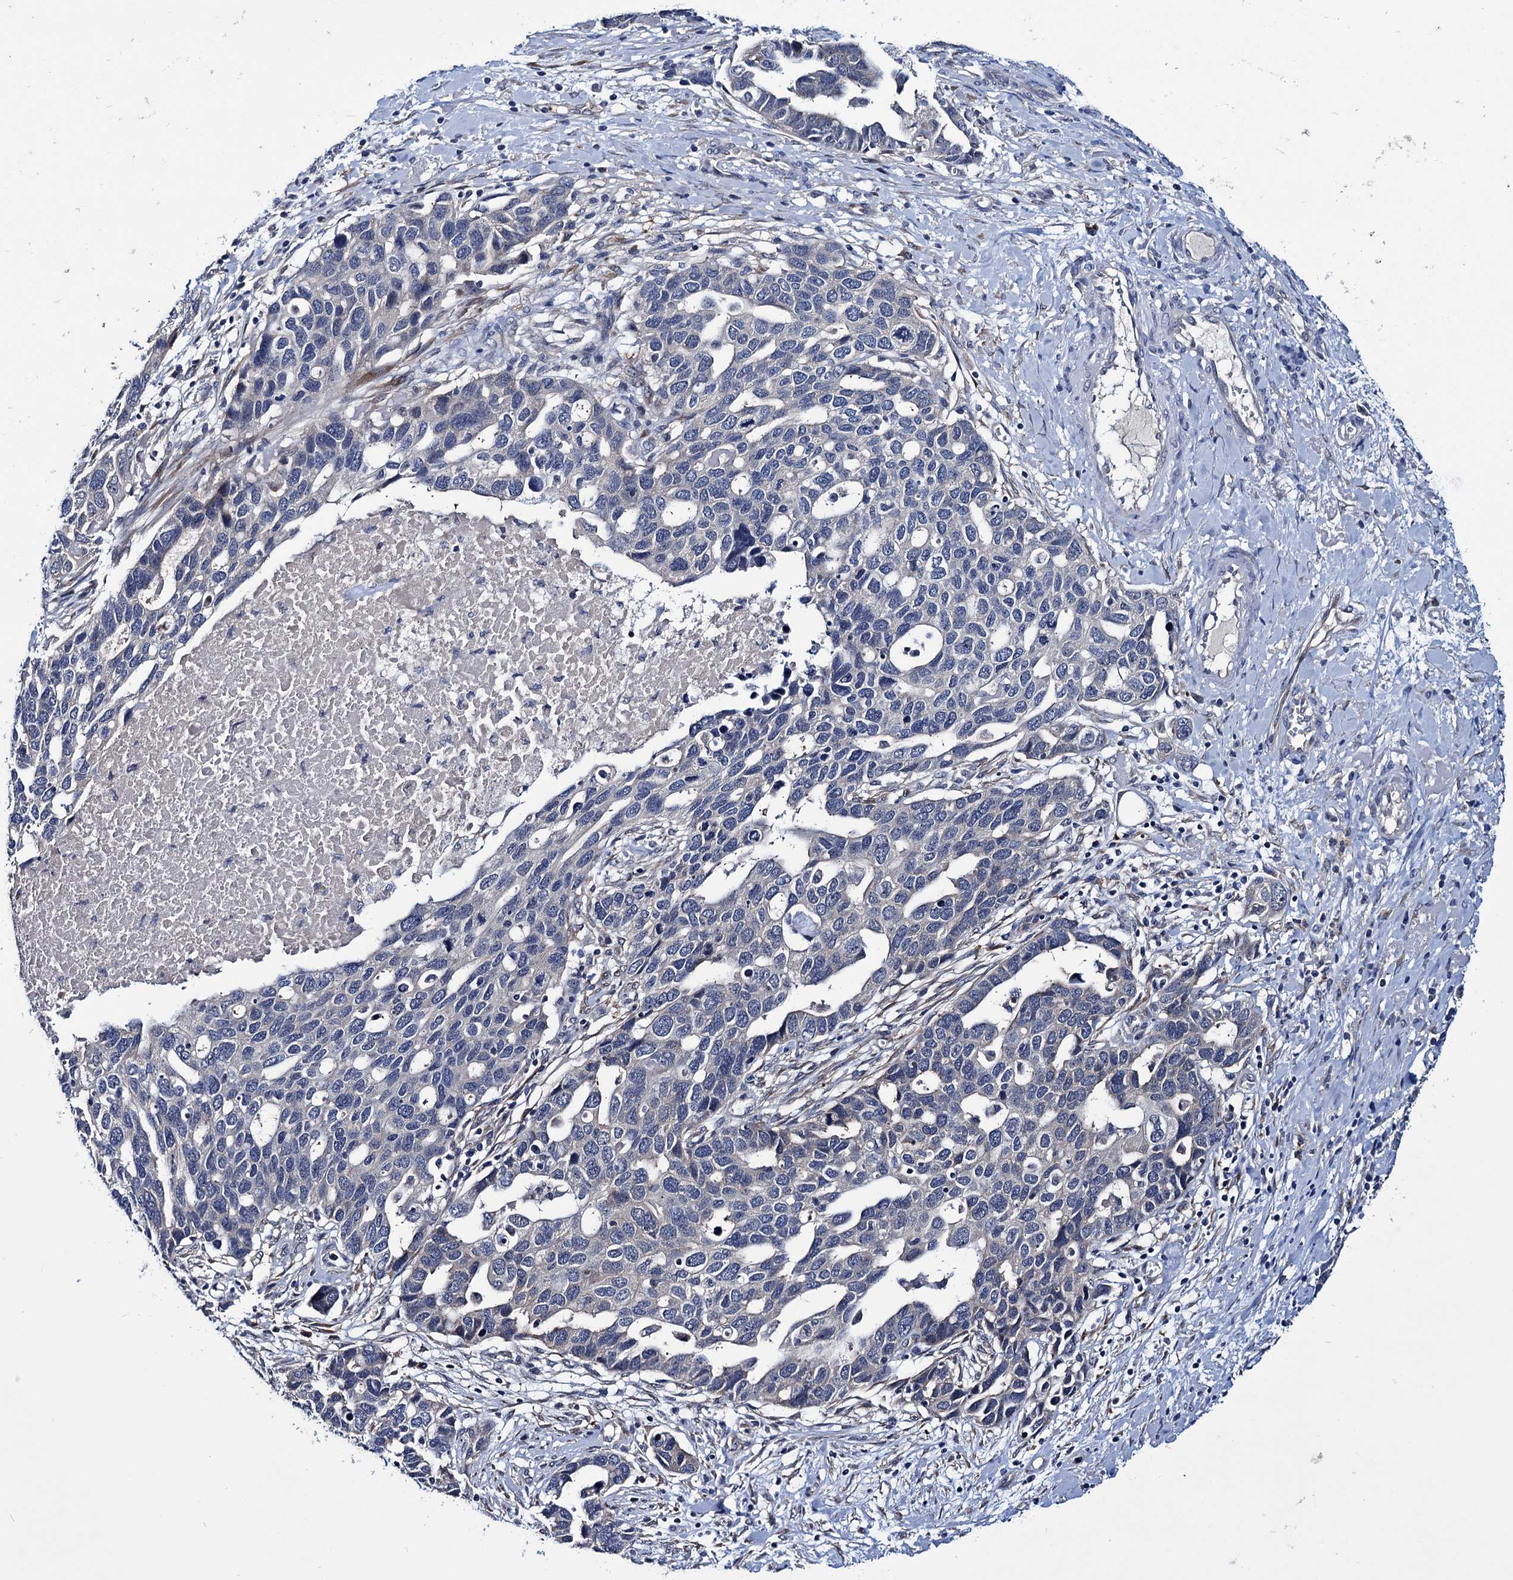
{"staining": {"intensity": "negative", "quantity": "none", "location": "none"}, "tissue": "ovarian cancer", "cell_type": "Tumor cells", "image_type": "cancer", "snomed": [{"axis": "morphology", "description": "Cystadenocarcinoma, serous, NOS"}, {"axis": "topography", "description": "Ovary"}], "caption": "DAB (3,3'-diaminobenzidine) immunohistochemical staining of human ovarian cancer shows no significant positivity in tumor cells.", "gene": "EYA4", "patient": {"sex": "female", "age": 54}}